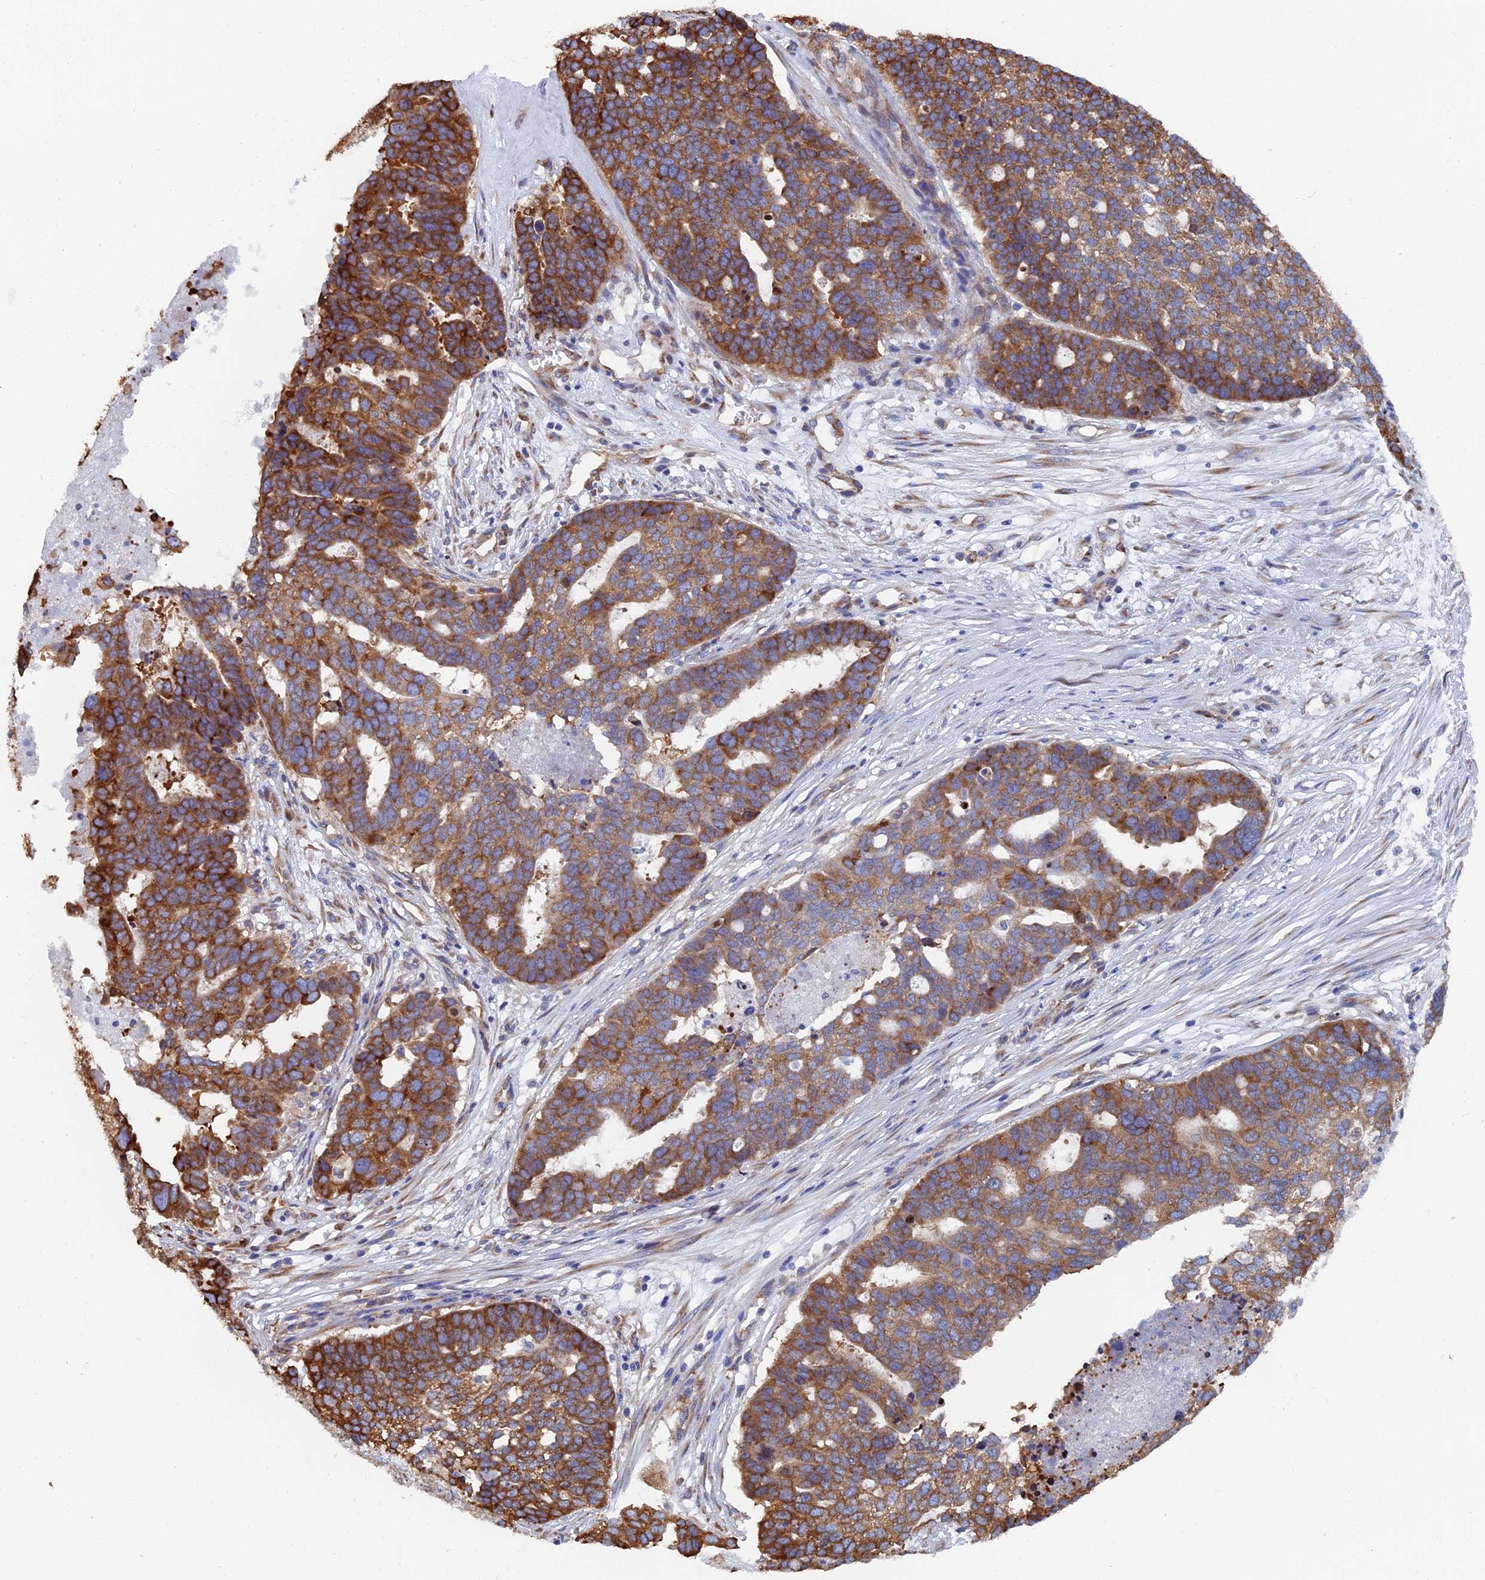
{"staining": {"intensity": "moderate", "quantity": ">75%", "location": "cytoplasmic/membranous"}, "tissue": "ovarian cancer", "cell_type": "Tumor cells", "image_type": "cancer", "snomed": [{"axis": "morphology", "description": "Cystadenocarcinoma, serous, NOS"}, {"axis": "topography", "description": "Ovary"}], "caption": "A brown stain shows moderate cytoplasmic/membranous positivity of a protein in human ovarian cancer tumor cells.", "gene": "YBX1", "patient": {"sex": "female", "age": 59}}